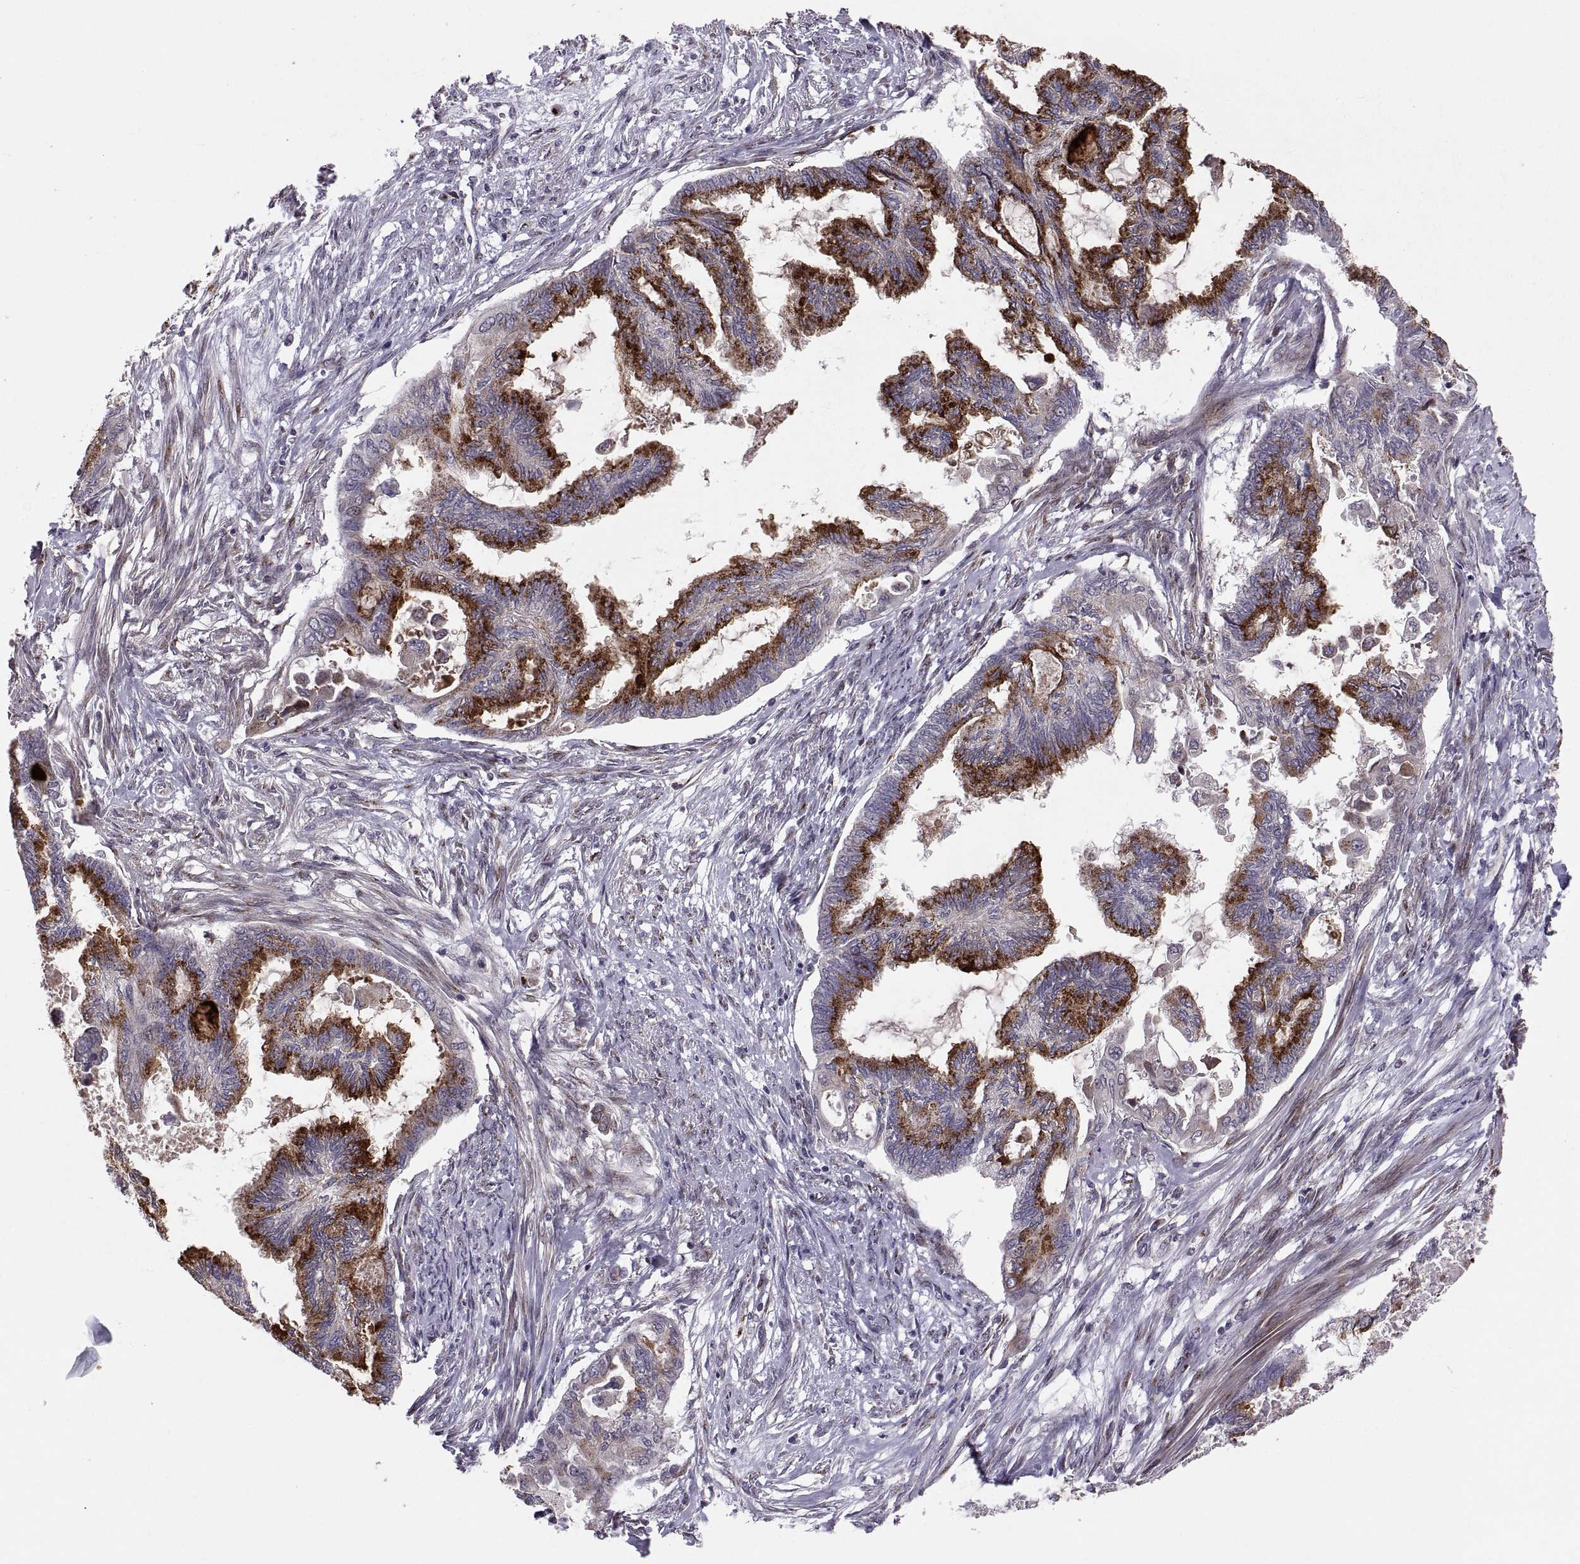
{"staining": {"intensity": "strong", "quantity": "25%-75%", "location": "cytoplasmic/membranous"}, "tissue": "endometrial cancer", "cell_type": "Tumor cells", "image_type": "cancer", "snomed": [{"axis": "morphology", "description": "Adenocarcinoma, NOS"}, {"axis": "topography", "description": "Endometrium"}], "caption": "High-magnification brightfield microscopy of endometrial adenocarcinoma stained with DAB (3,3'-diaminobenzidine) (brown) and counterstained with hematoxylin (blue). tumor cells exhibit strong cytoplasmic/membranous expression is identified in approximately25%-75% of cells.", "gene": "TESC", "patient": {"sex": "female", "age": 86}}